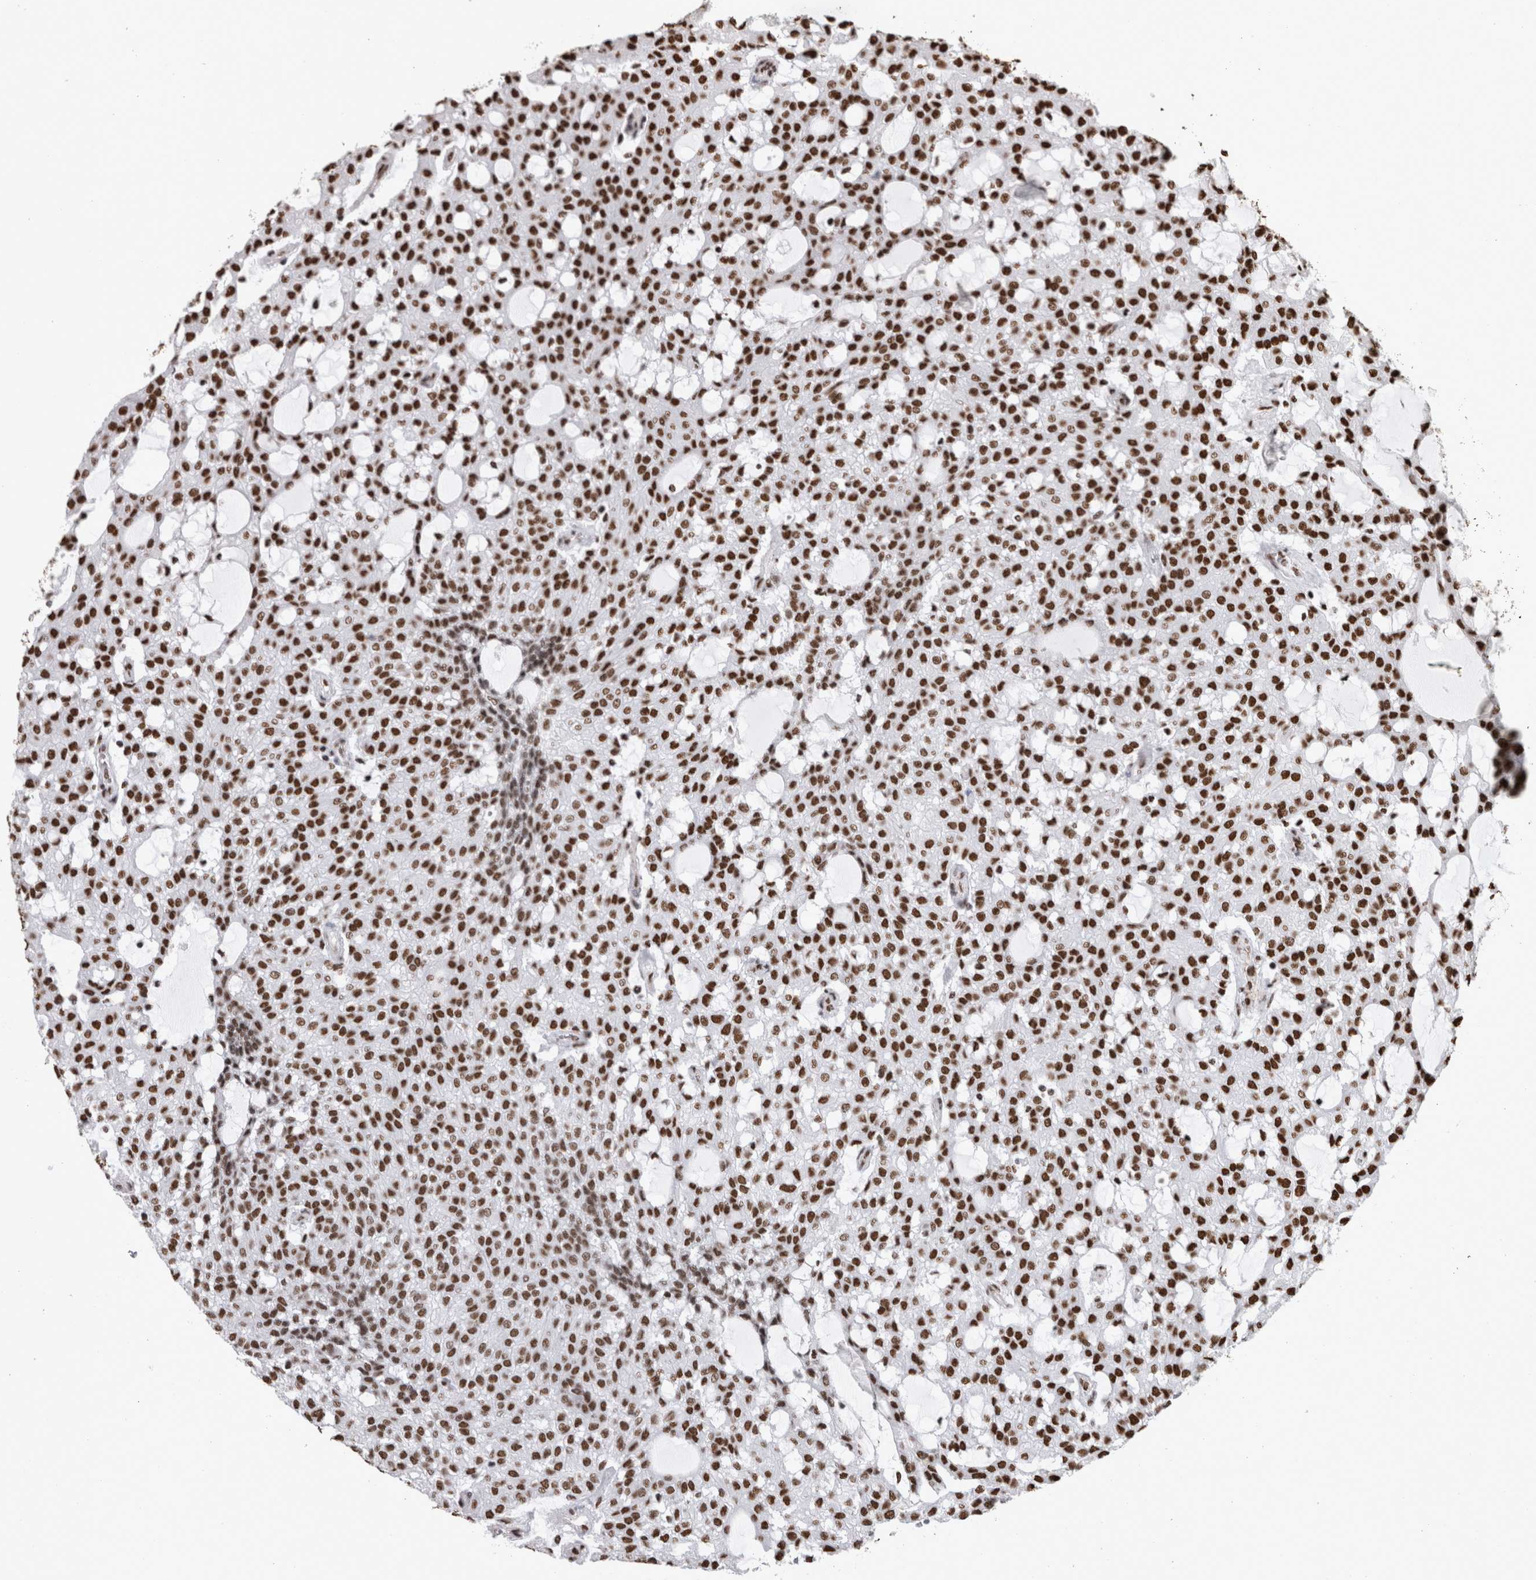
{"staining": {"intensity": "strong", "quantity": ">75%", "location": "nuclear"}, "tissue": "renal cancer", "cell_type": "Tumor cells", "image_type": "cancer", "snomed": [{"axis": "morphology", "description": "Adenocarcinoma, NOS"}, {"axis": "topography", "description": "Kidney"}], "caption": "High-power microscopy captured an immunohistochemistry (IHC) micrograph of renal cancer (adenocarcinoma), revealing strong nuclear positivity in about >75% of tumor cells.", "gene": "HNRNPM", "patient": {"sex": "male", "age": 63}}